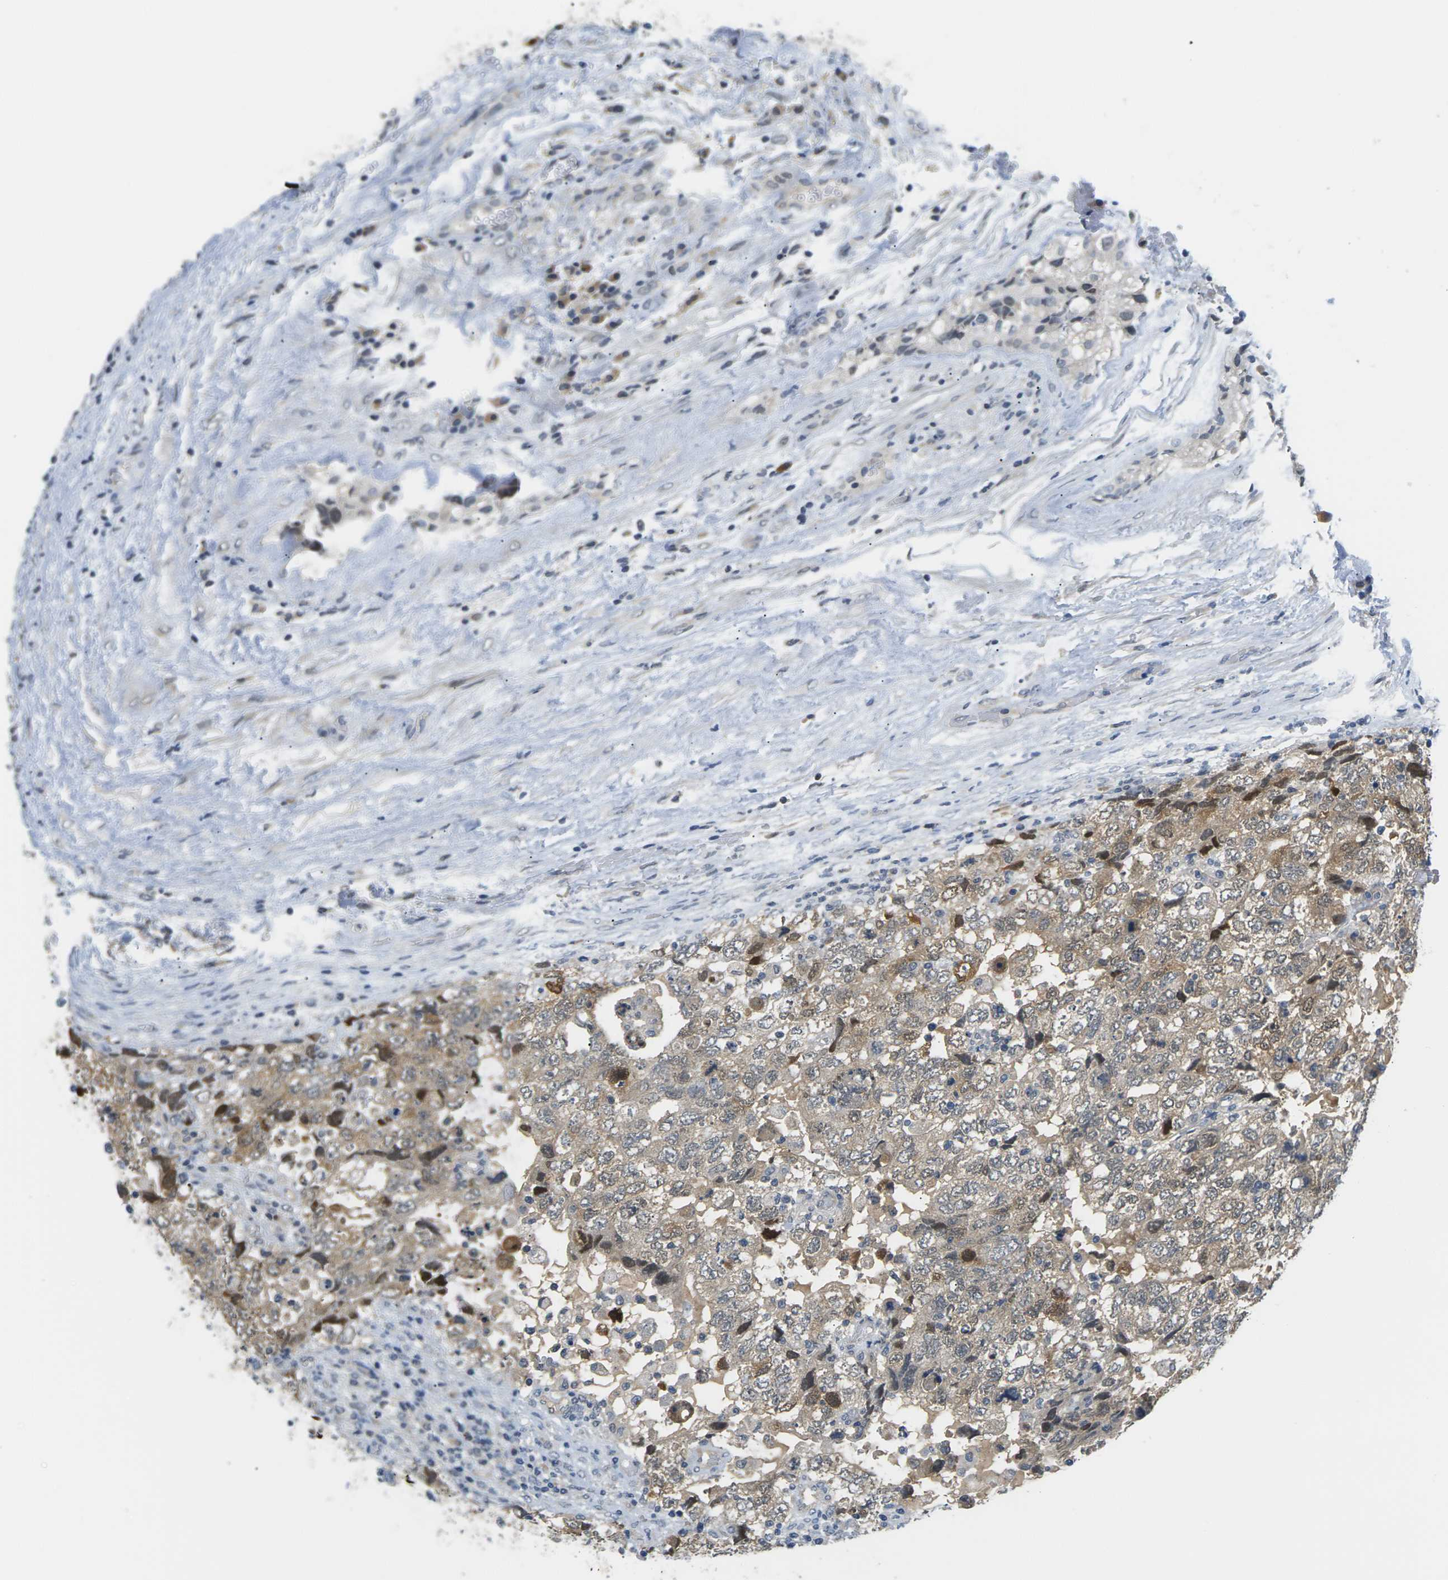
{"staining": {"intensity": "weak", "quantity": ">75%", "location": "cytoplasmic/membranous"}, "tissue": "testis cancer", "cell_type": "Tumor cells", "image_type": "cancer", "snomed": [{"axis": "morphology", "description": "Carcinoma, Embryonal, NOS"}, {"axis": "topography", "description": "Testis"}], "caption": "Immunohistochemical staining of testis cancer exhibits low levels of weak cytoplasmic/membranous protein expression in about >75% of tumor cells.", "gene": "PSAT1", "patient": {"sex": "male", "age": 36}}